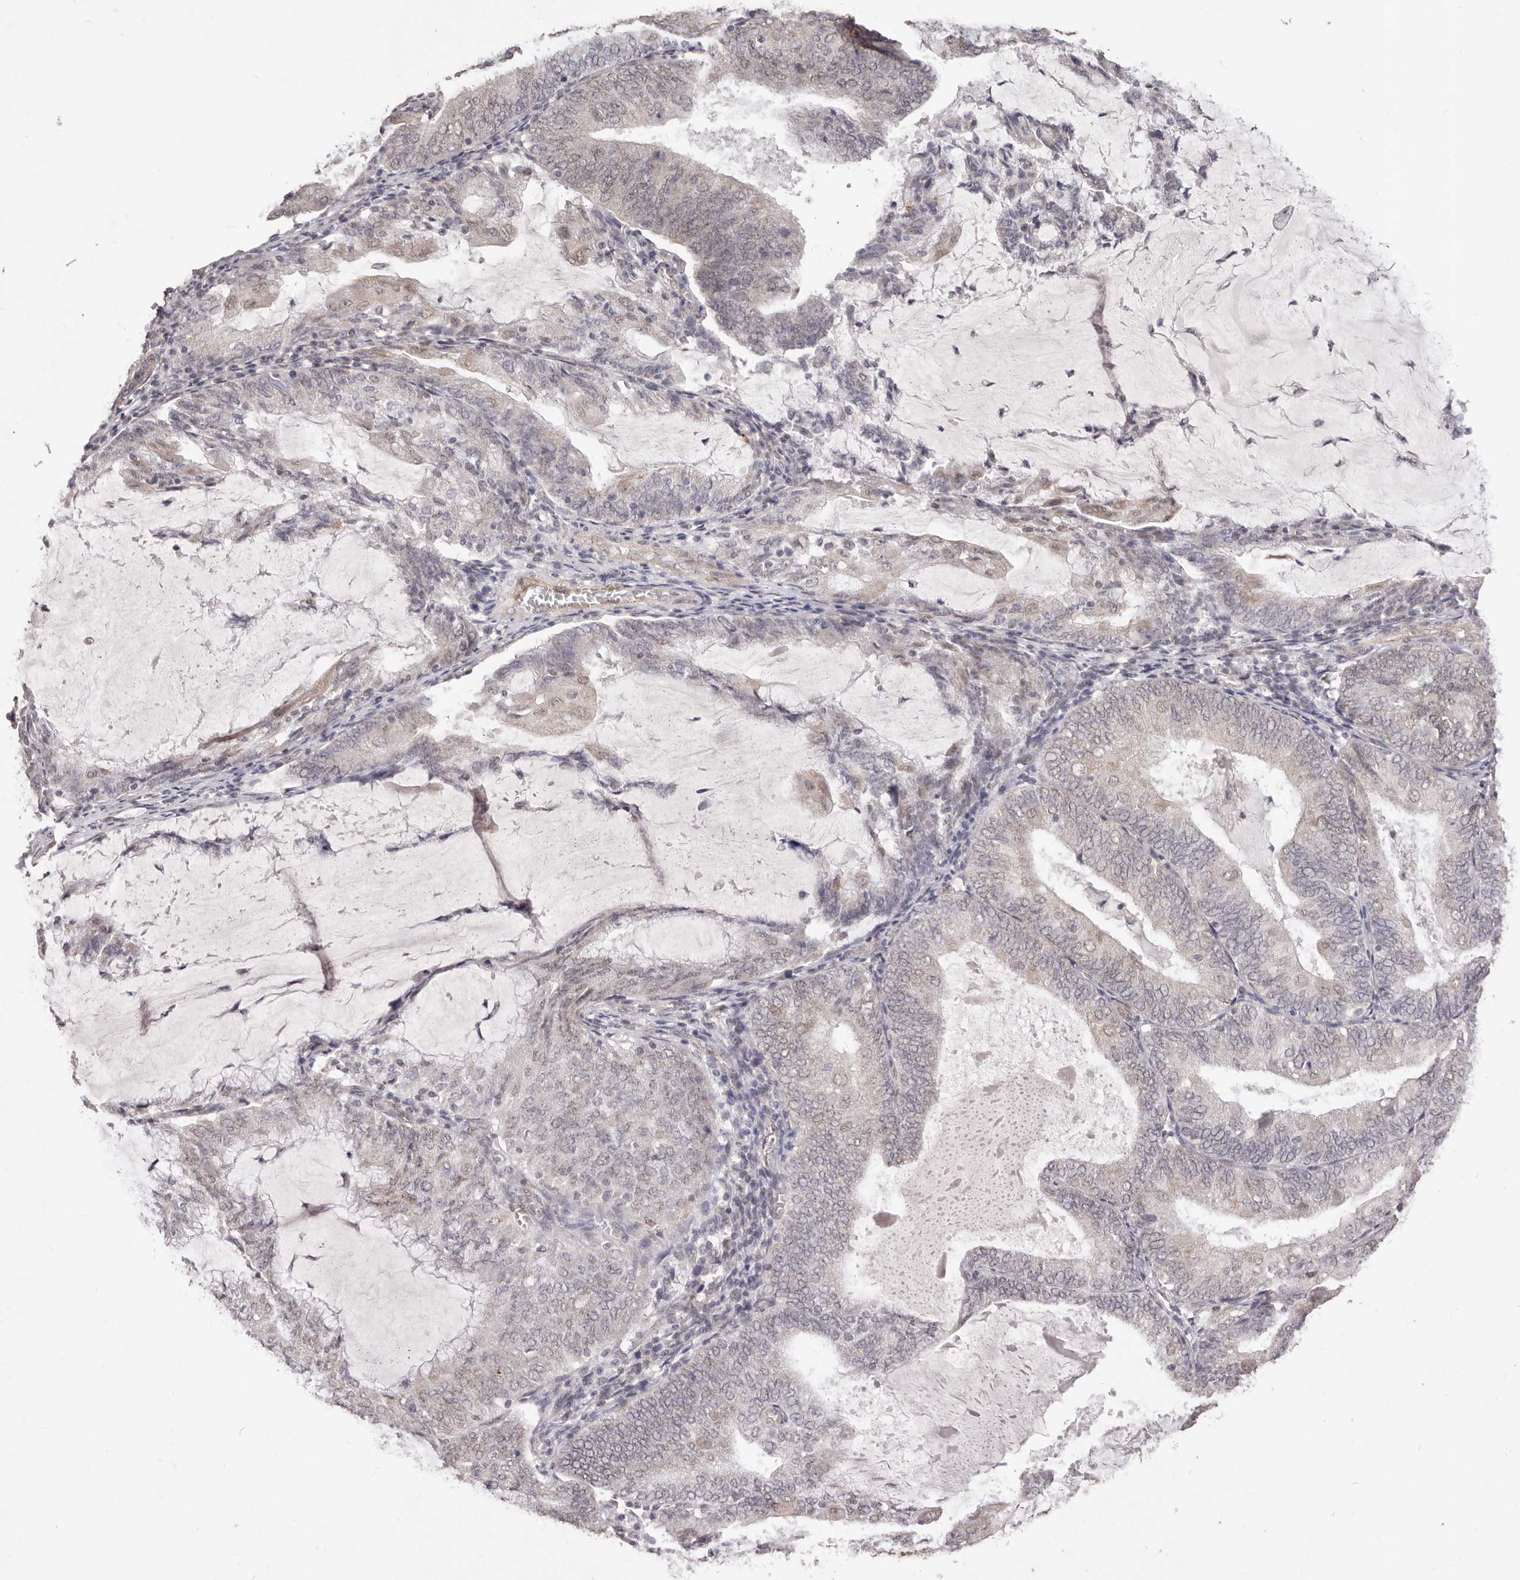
{"staining": {"intensity": "weak", "quantity": "<25%", "location": "nuclear"}, "tissue": "endometrial cancer", "cell_type": "Tumor cells", "image_type": "cancer", "snomed": [{"axis": "morphology", "description": "Adenocarcinoma, NOS"}, {"axis": "topography", "description": "Endometrium"}], "caption": "Tumor cells are negative for protein expression in human adenocarcinoma (endometrial).", "gene": "RPS6KA5", "patient": {"sex": "female", "age": 81}}